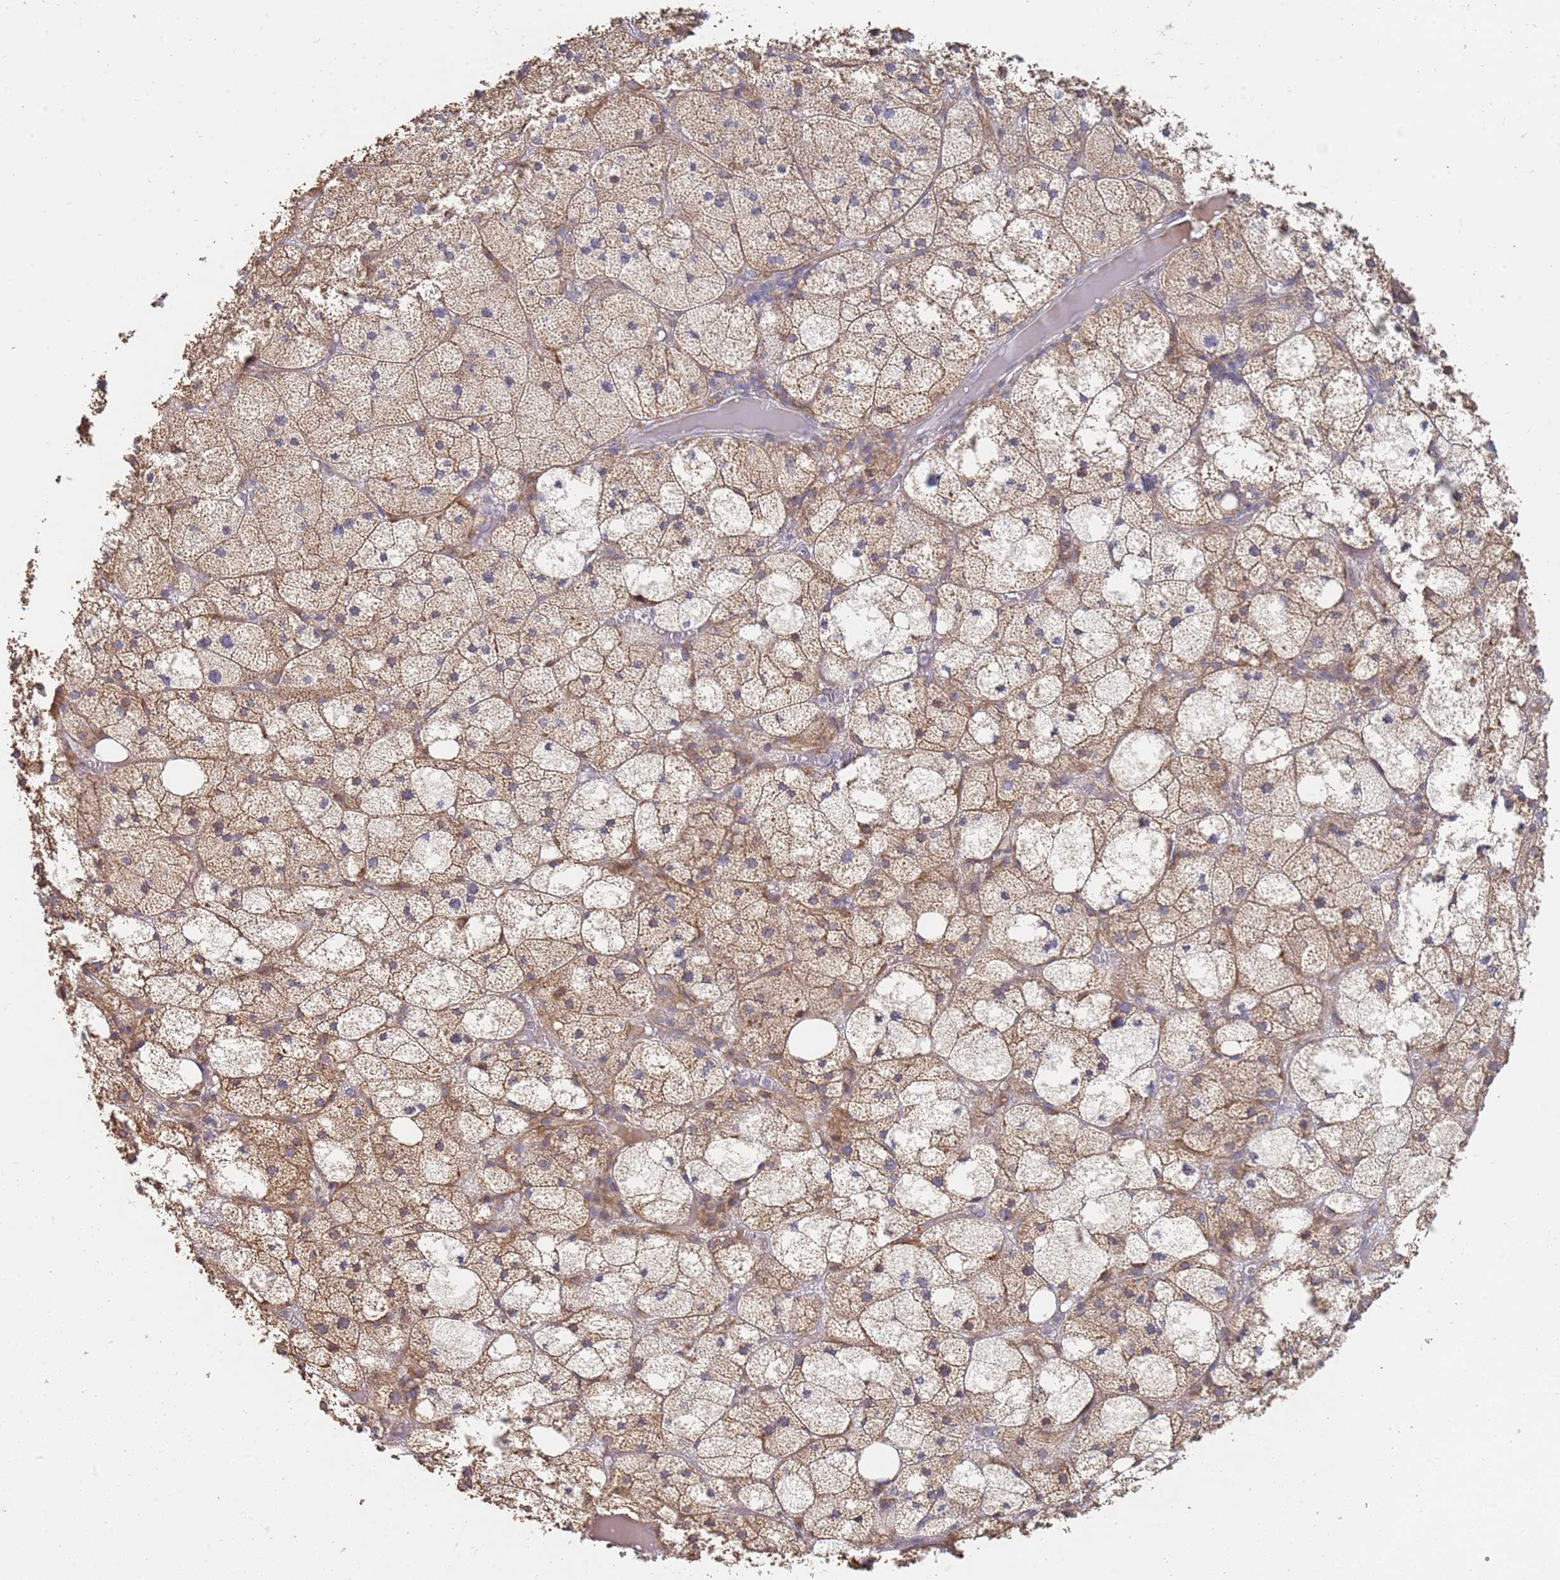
{"staining": {"intensity": "moderate", "quantity": "25%-75%", "location": "cytoplasmic/membranous"}, "tissue": "adrenal gland", "cell_type": "Glandular cells", "image_type": "normal", "snomed": [{"axis": "morphology", "description": "Normal tissue, NOS"}, {"axis": "topography", "description": "Adrenal gland"}], "caption": "Glandular cells exhibit medium levels of moderate cytoplasmic/membranous expression in approximately 25%-75% of cells in benign human adrenal gland.", "gene": "VRK2", "patient": {"sex": "female", "age": 61}}